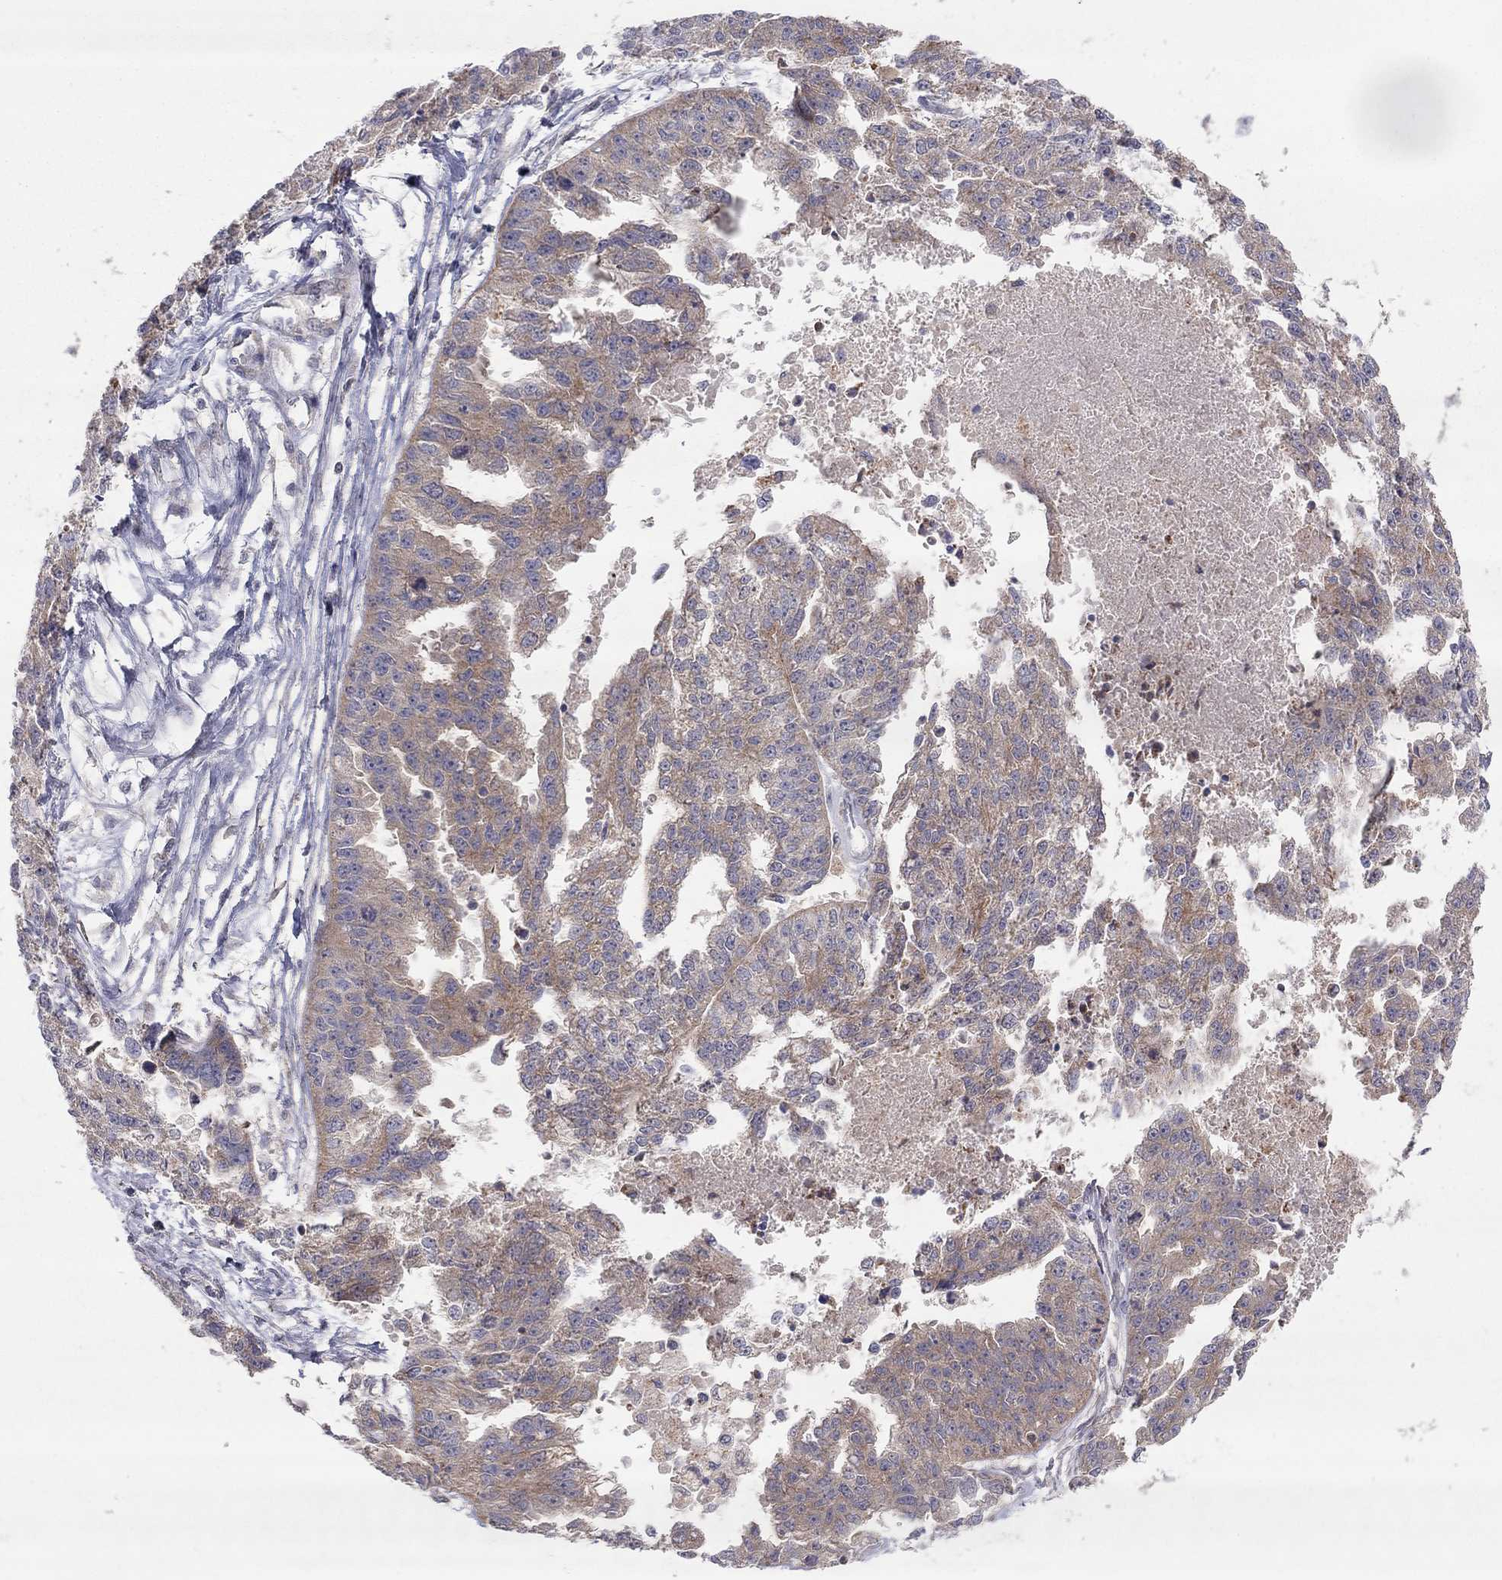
{"staining": {"intensity": "moderate", "quantity": "<25%", "location": "cytoplasmic/membranous"}, "tissue": "ovarian cancer", "cell_type": "Tumor cells", "image_type": "cancer", "snomed": [{"axis": "morphology", "description": "Cystadenocarcinoma, serous, NOS"}, {"axis": "topography", "description": "Ovary"}], "caption": "Ovarian cancer (serous cystadenocarcinoma) stained with a brown dye shows moderate cytoplasmic/membranous positive staining in approximately <25% of tumor cells.", "gene": "CRACDL", "patient": {"sex": "female", "age": 58}}